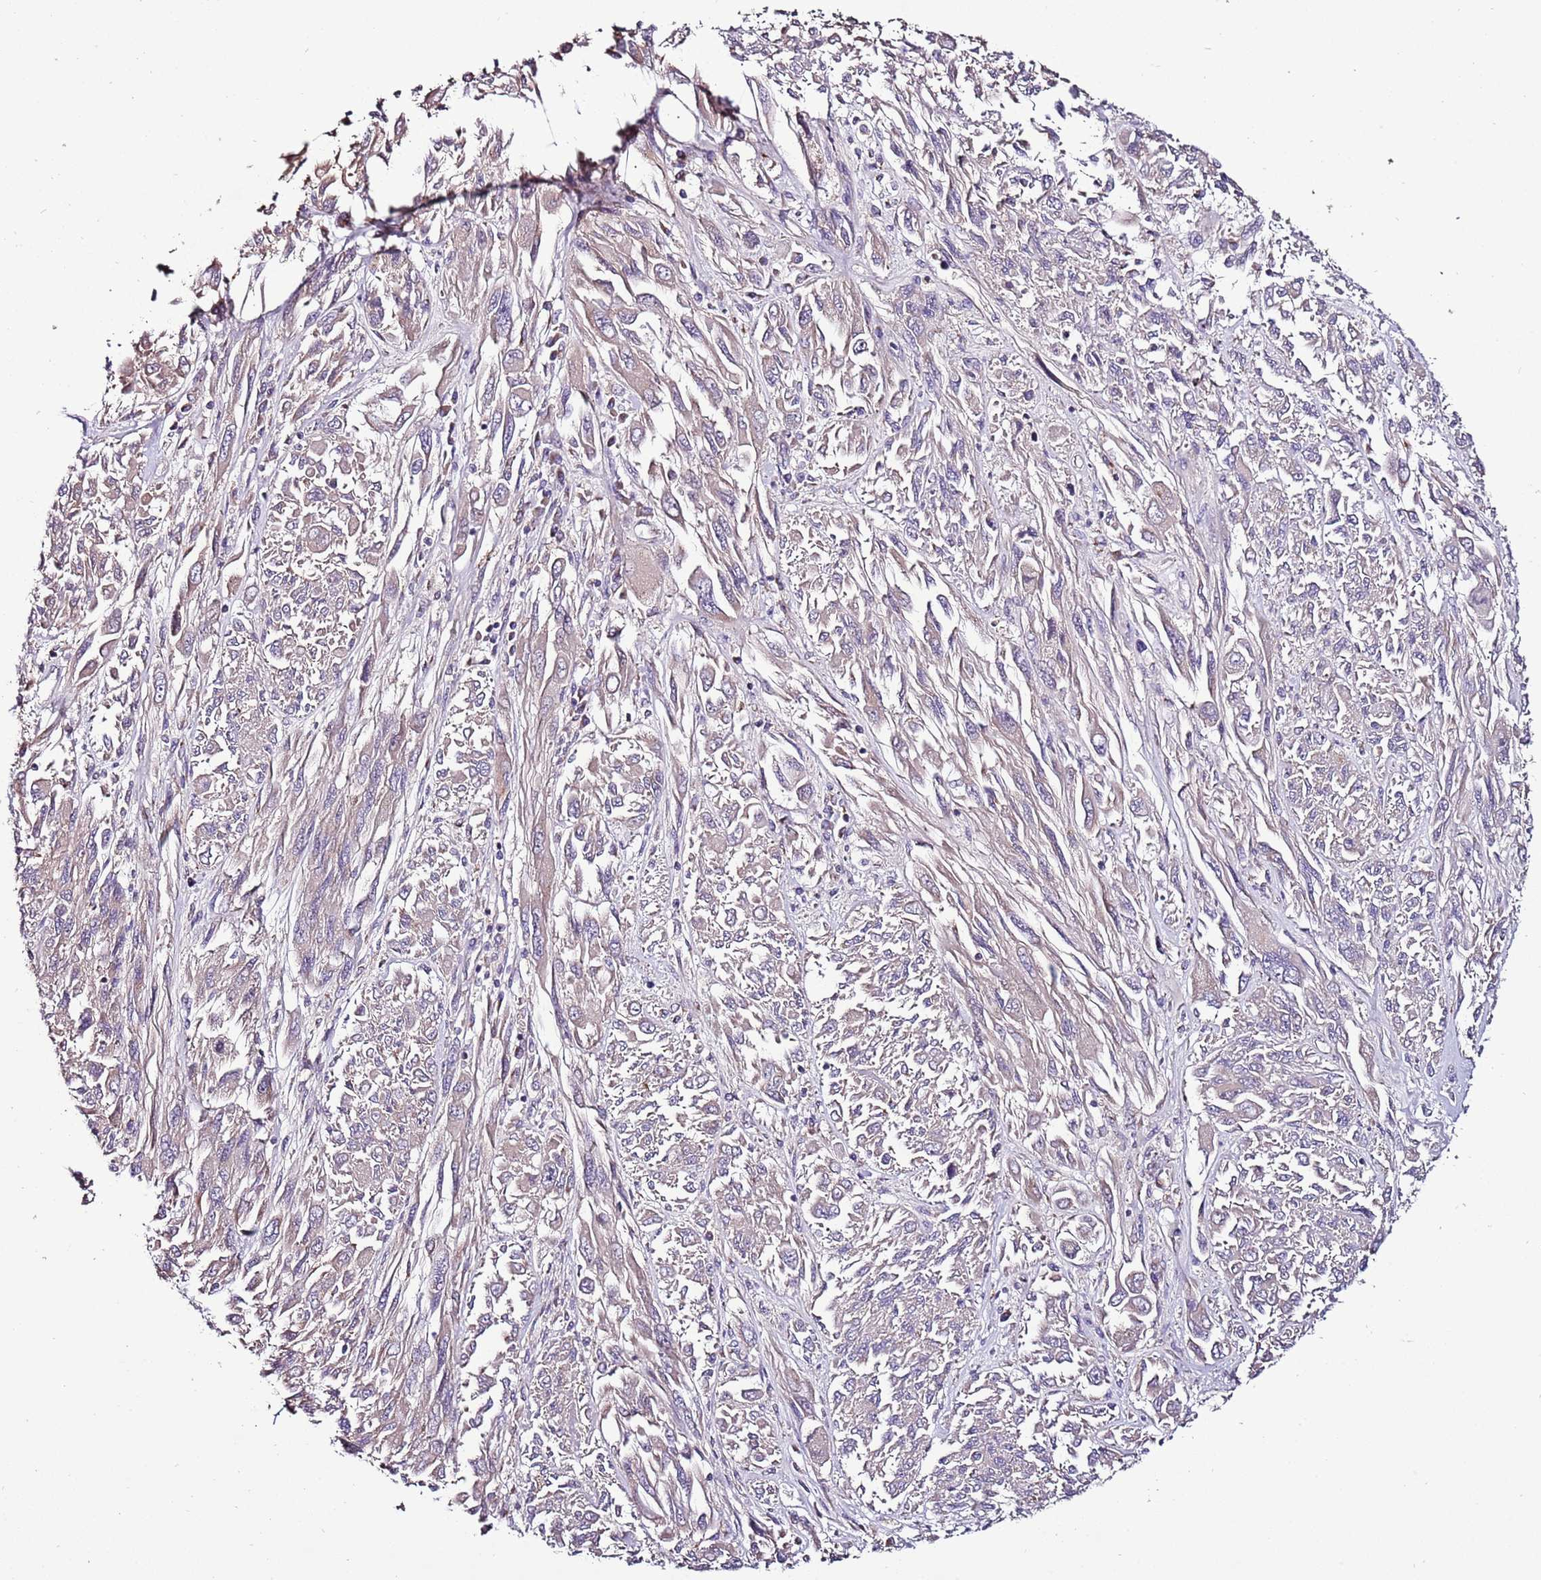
{"staining": {"intensity": "negative", "quantity": "none", "location": "none"}, "tissue": "melanoma", "cell_type": "Tumor cells", "image_type": "cancer", "snomed": [{"axis": "morphology", "description": "Malignant melanoma, NOS"}, {"axis": "topography", "description": "Skin"}], "caption": "There is no significant staining in tumor cells of melanoma.", "gene": "FAM20A", "patient": {"sex": "female", "age": 91}}